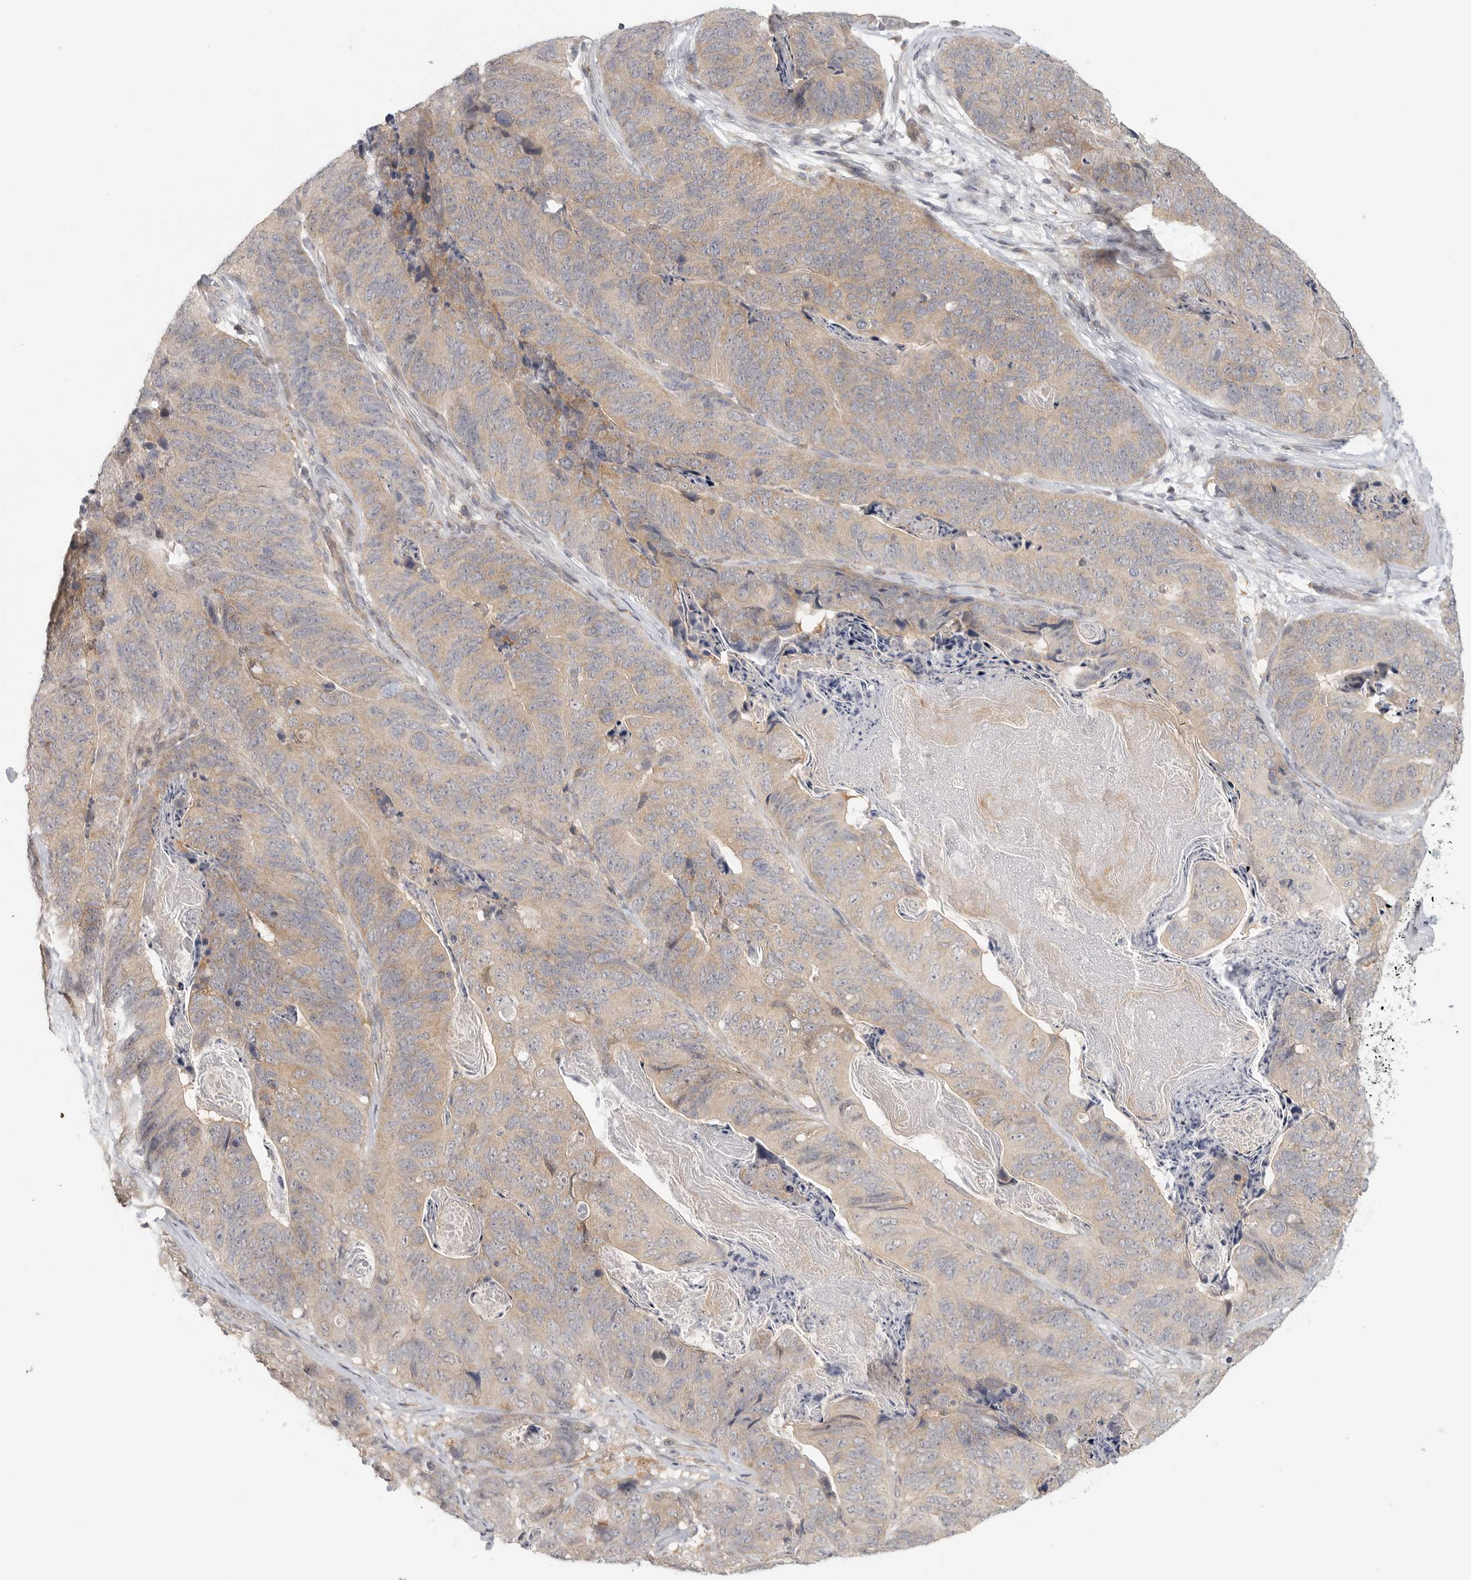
{"staining": {"intensity": "weak", "quantity": "25%-75%", "location": "cytoplasmic/membranous"}, "tissue": "stomach cancer", "cell_type": "Tumor cells", "image_type": "cancer", "snomed": [{"axis": "morphology", "description": "Normal tissue, NOS"}, {"axis": "morphology", "description": "Adenocarcinoma, NOS"}, {"axis": "topography", "description": "Stomach"}], "caption": "This image reveals stomach cancer stained with IHC to label a protein in brown. The cytoplasmic/membranous of tumor cells show weak positivity for the protein. Nuclei are counter-stained blue.", "gene": "HDAC6", "patient": {"sex": "female", "age": 89}}